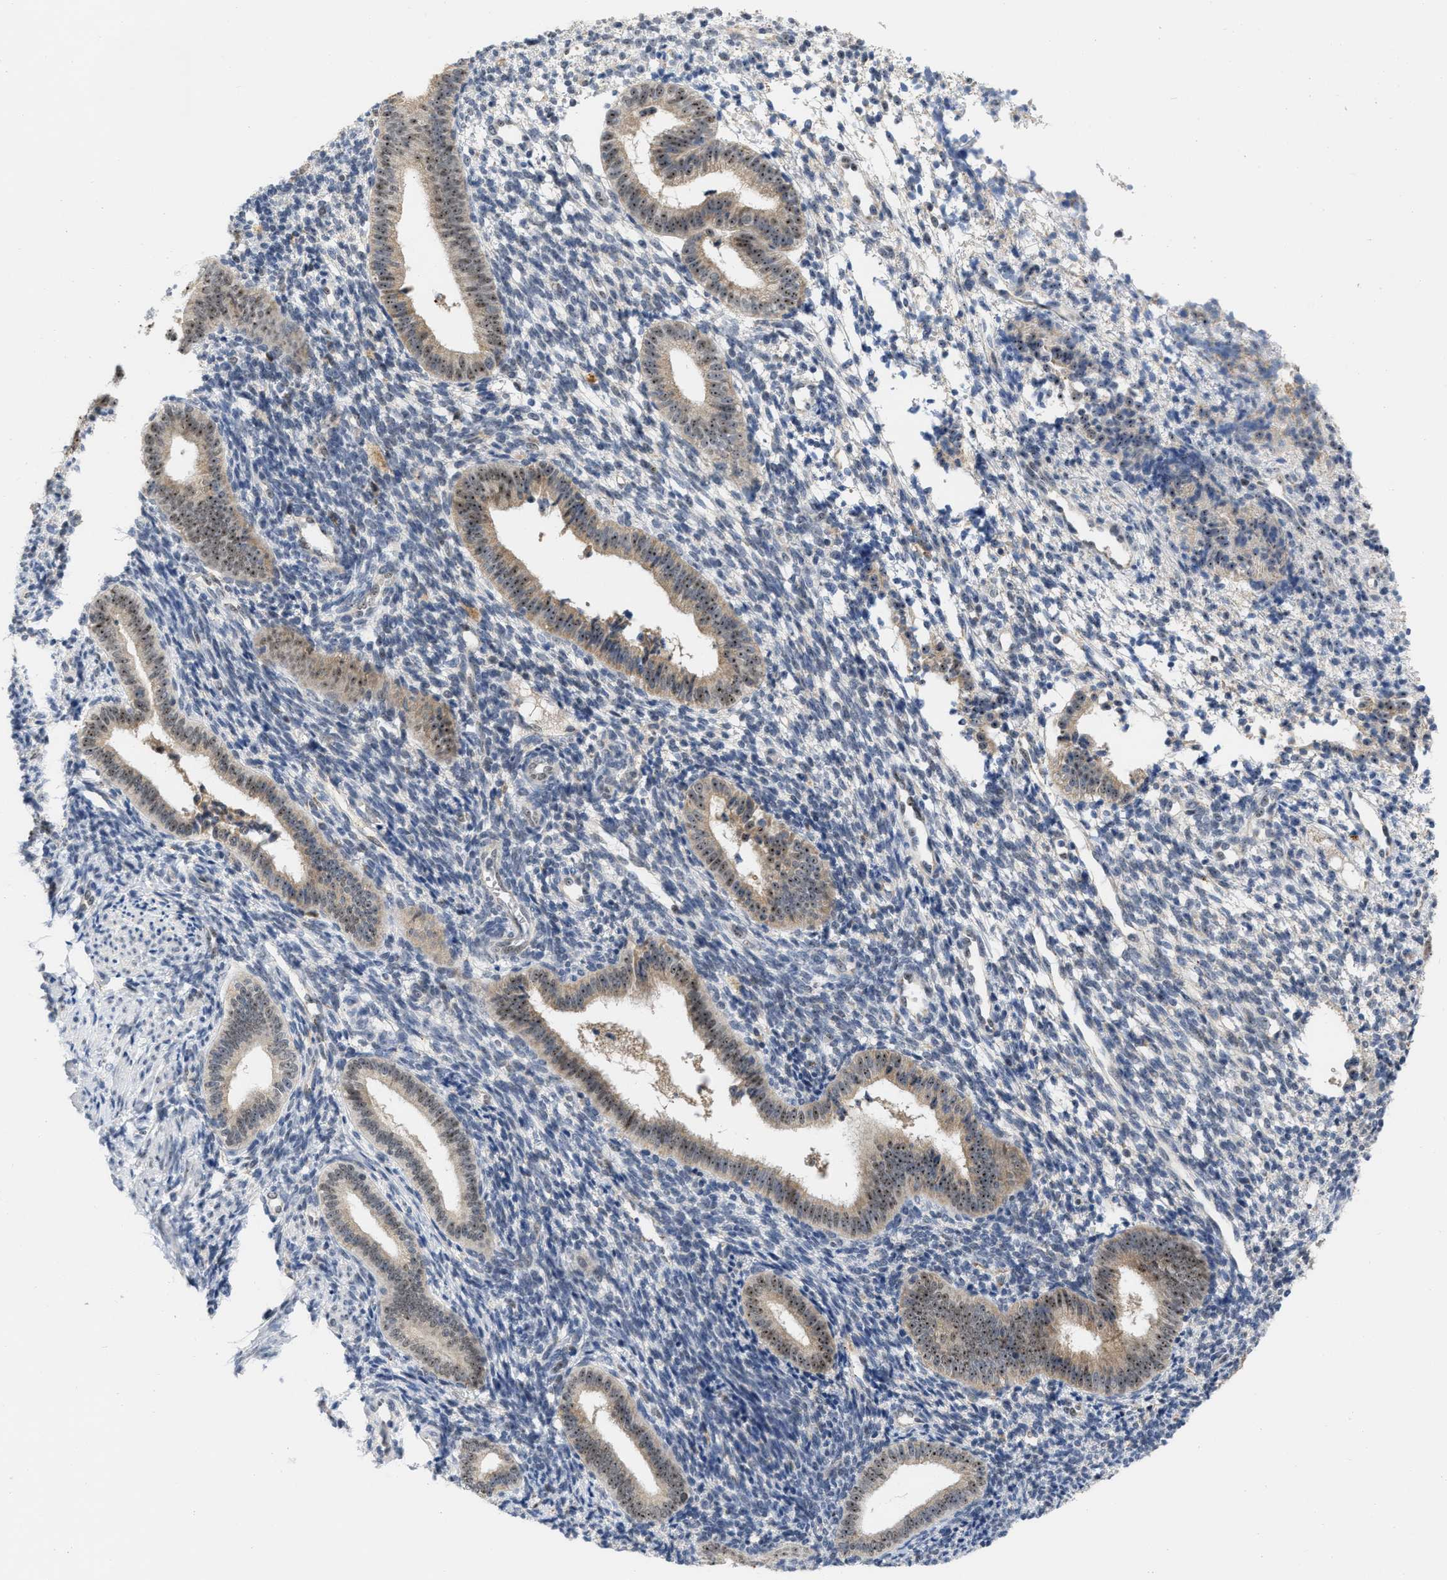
{"staining": {"intensity": "negative", "quantity": "none", "location": "none"}, "tissue": "endometrium", "cell_type": "Cells in endometrial stroma", "image_type": "normal", "snomed": [{"axis": "morphology", "description": "Normal tissue, NOS"}, {"axis": "topography", "description": "Uterus"}, {"axis": "topography", "description": "Endometrium"}], "caption": "The micrograph exhibits no significant staining in cells in endometrial stroma of endometrium.", "gene": "ELAC2", "patient": {"sex": "female", "age": 33}}